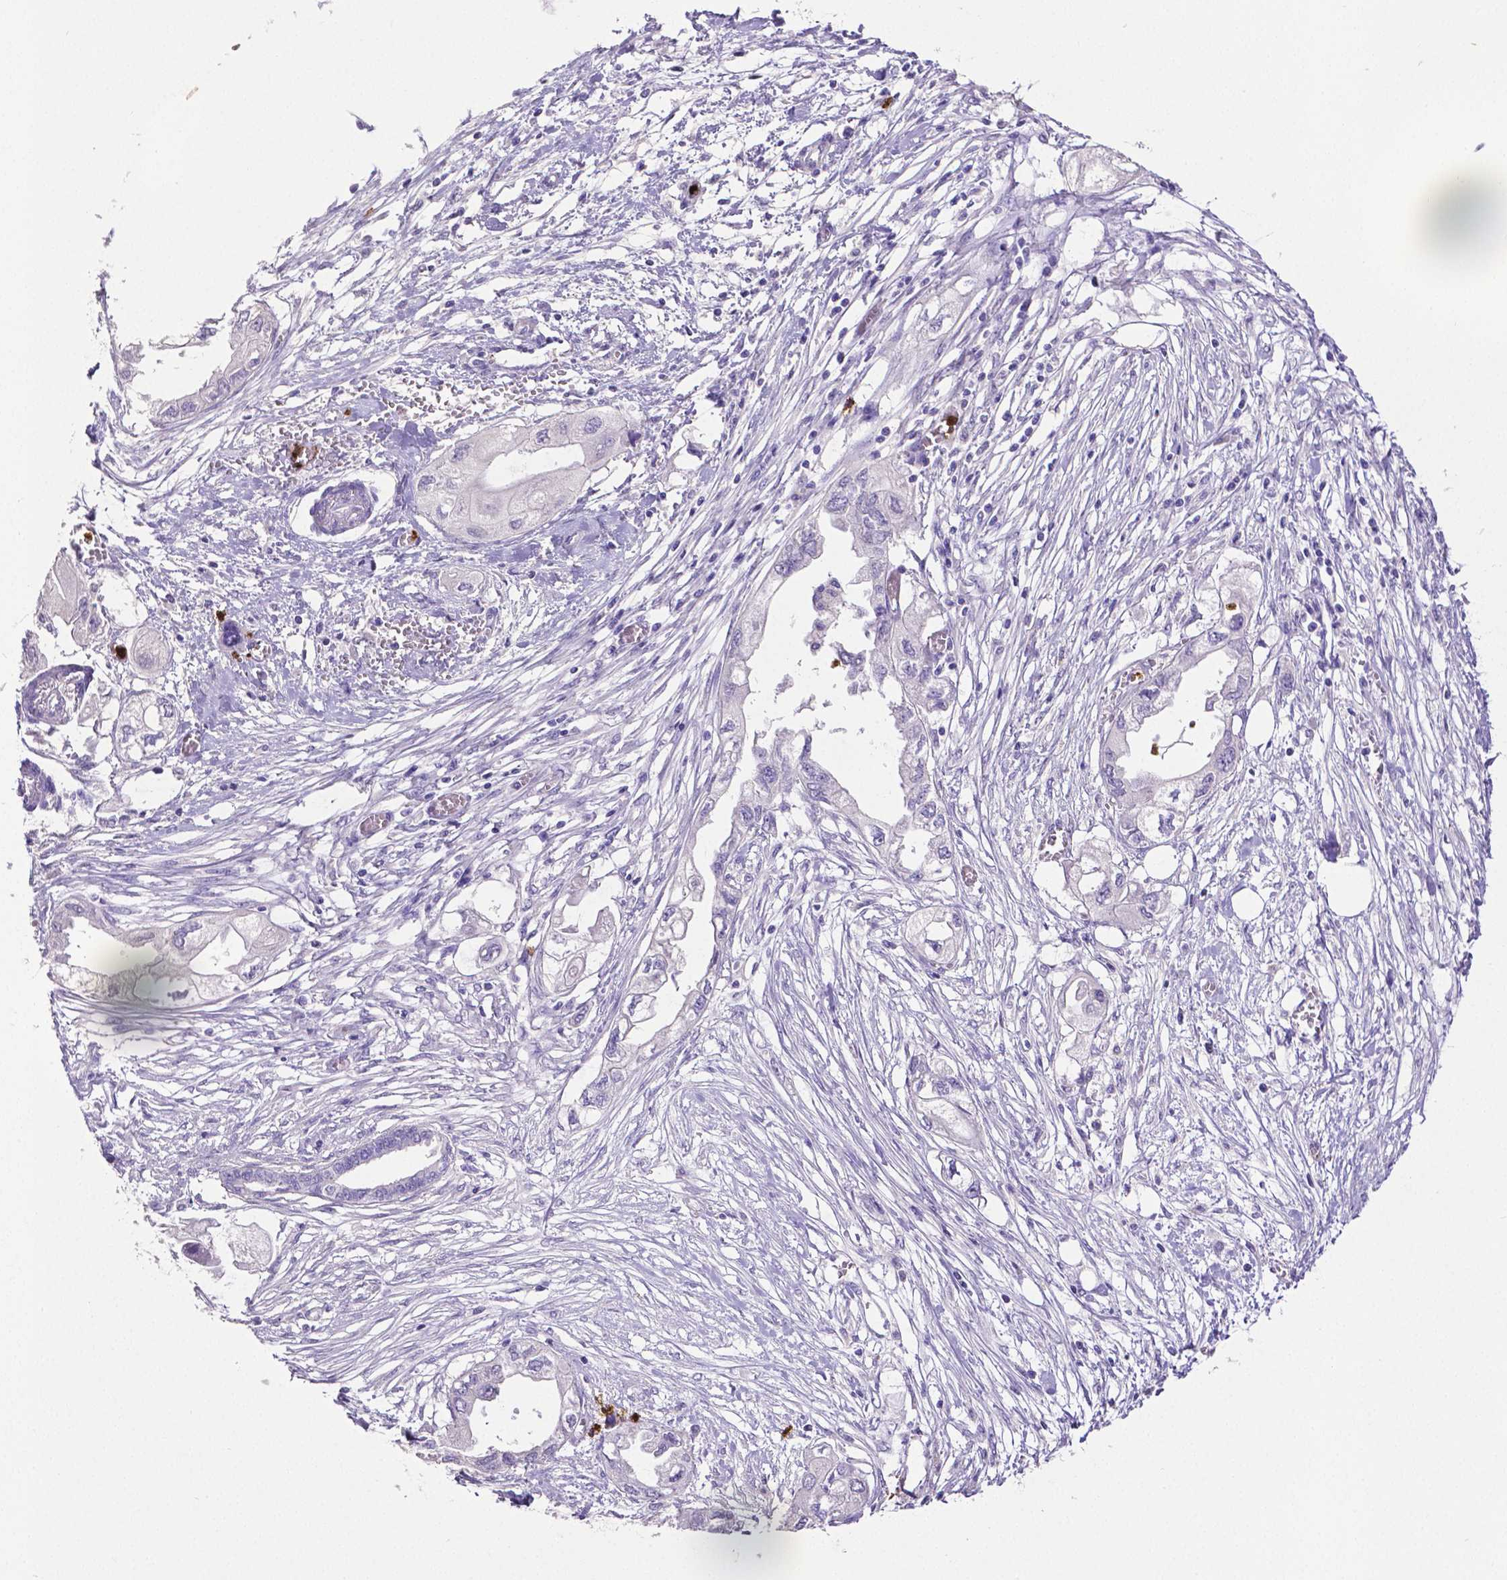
{"staining": {"intensity": "negative", "quantity": "none", "location": "none"}, "tissue": "endometrial cancer", "cell_type": "Tumor cells", "image_type": "cancer", "snomed": [{"axis": "morphology", "description": "Adenocarcinoma, NOS"}, {"axis": "morphology", "description": "Adenocarcinoma, metastatic, NOS"}, {"axis": "topography", "description": "Adipose tissue"}, {"axis": "topography", "description": "Endometrium"}], "caption": "The image exhibits no staining of tumor cells in endometrial cancer (adenocarcinoma).", "gene": "MMP9", "patient": {"sex": "female", "age": 67}}